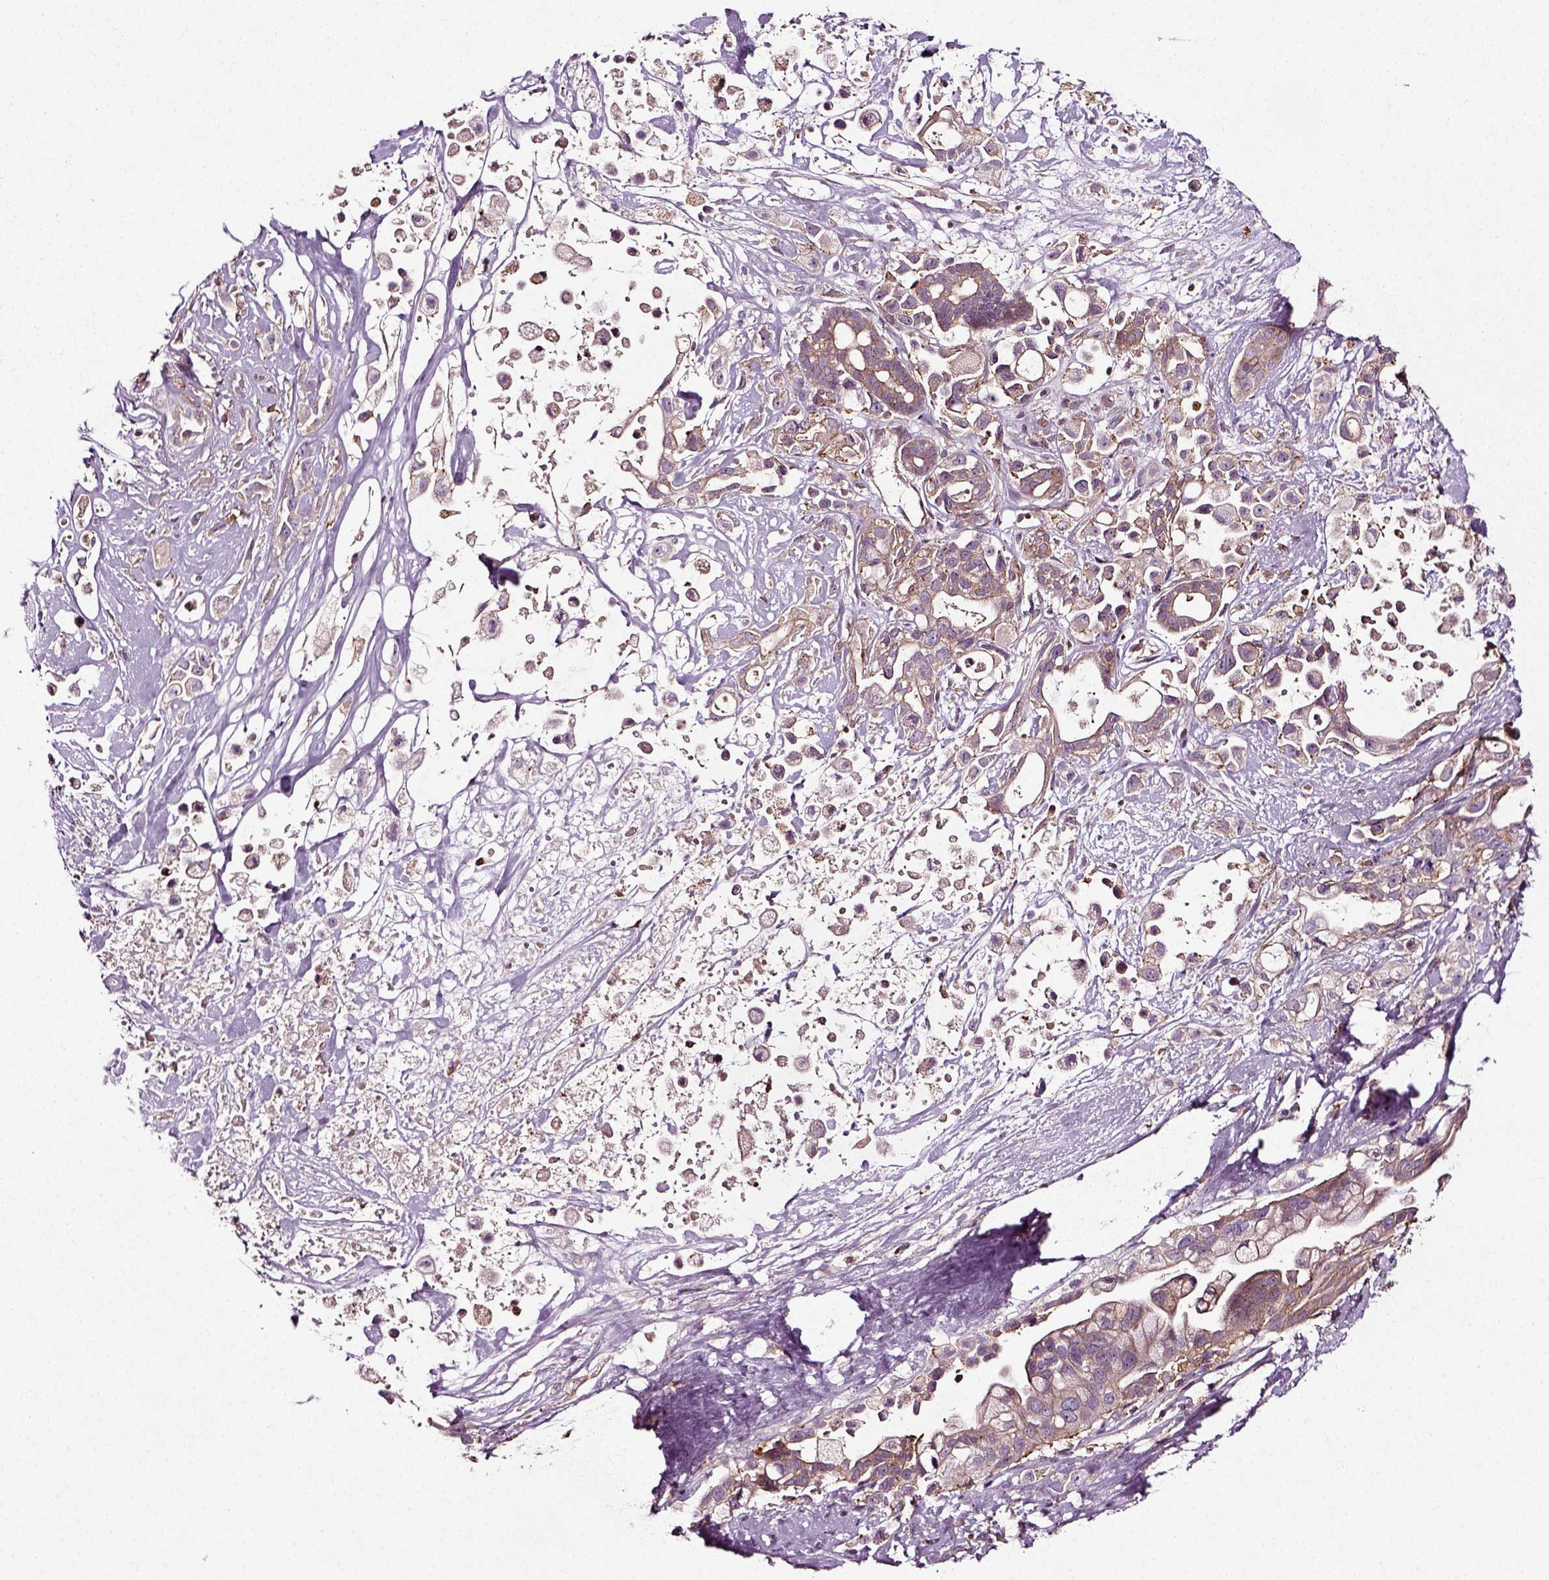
{"staining": {"intensity": "moderate", "quantity": "<25%", "location": "cytoplasmic/membranous"}, "tissue": "pancreatic cancer", "cell_type": "Tumor cells", "image_type": "cancer", "snomed": [{"axis": "morphology", "description": "Adenocarcinoma, NOS"}, {"axis": "topography", "description": "Pancreas"}], "caption": "Human pancreatic cancer (adenocarcinoma) stained with a protein marker shows moderate staining in tumor cells.", "gene": "RHOF", "patient": {"sex": "male", "age": 44}}